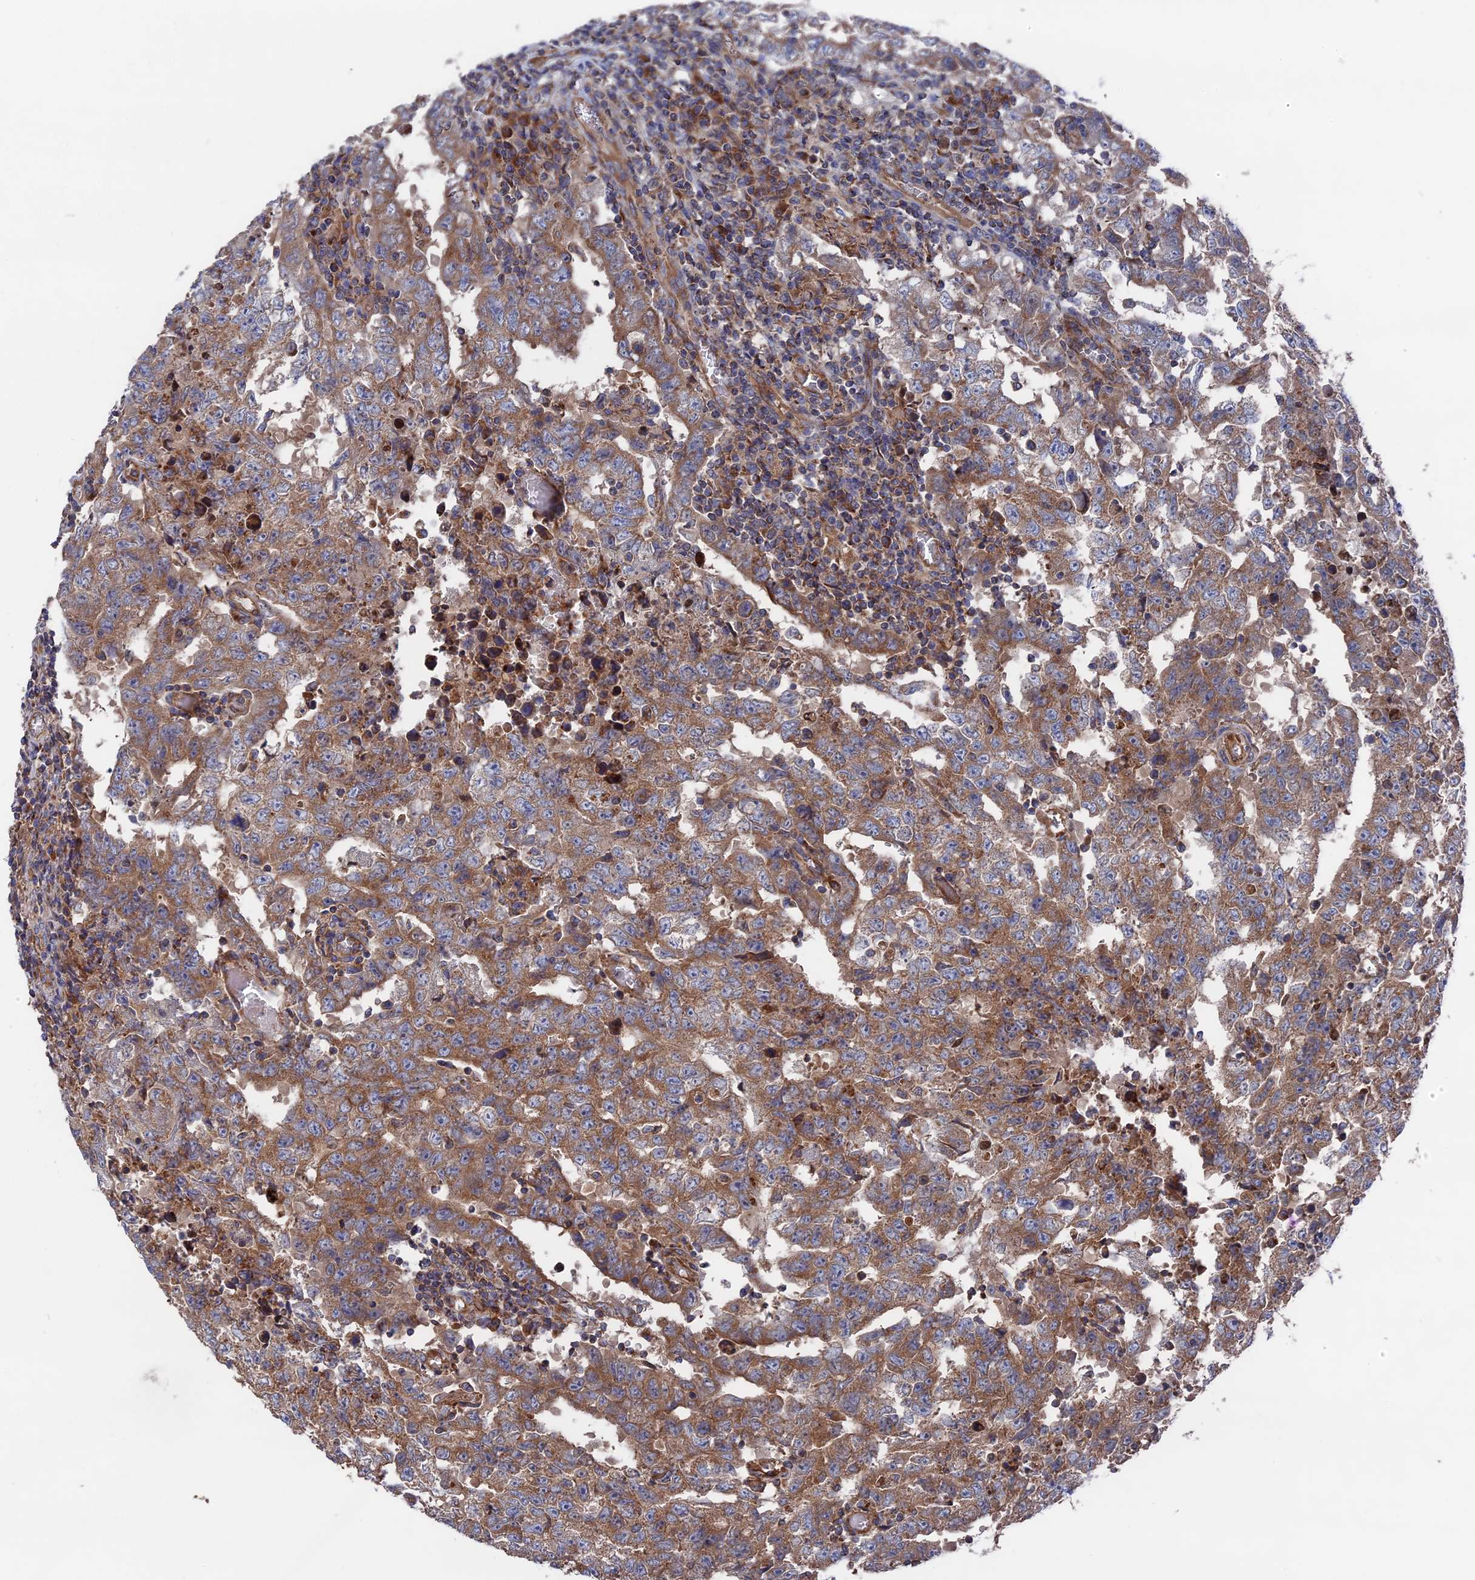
{"staining": {"intensity": "moderate", "quantity": ">75%", "location": "cytoplasmic/membranous"}, "tissue": "testis cancer", "cell_type": "Tumor cells", "image_type": "cancer", "snomed": [{"axis": "morphology", "description": "Carcinoma, Embryonal, NOS"}, {"axis": "topography", "description": "Testis"}], "caption": "IHC image of neoplastic tissue: human testis cancer (embryonal carcinoma) stained using IHC displays medium levels of moderate protein expression localized specifically in the cytoplasmic/membranous of tumor cells, appearing as a cytoplasmic/membranous brown color.", "gene": "TELO2", "patient": {"sex": "male", "age": 26}}